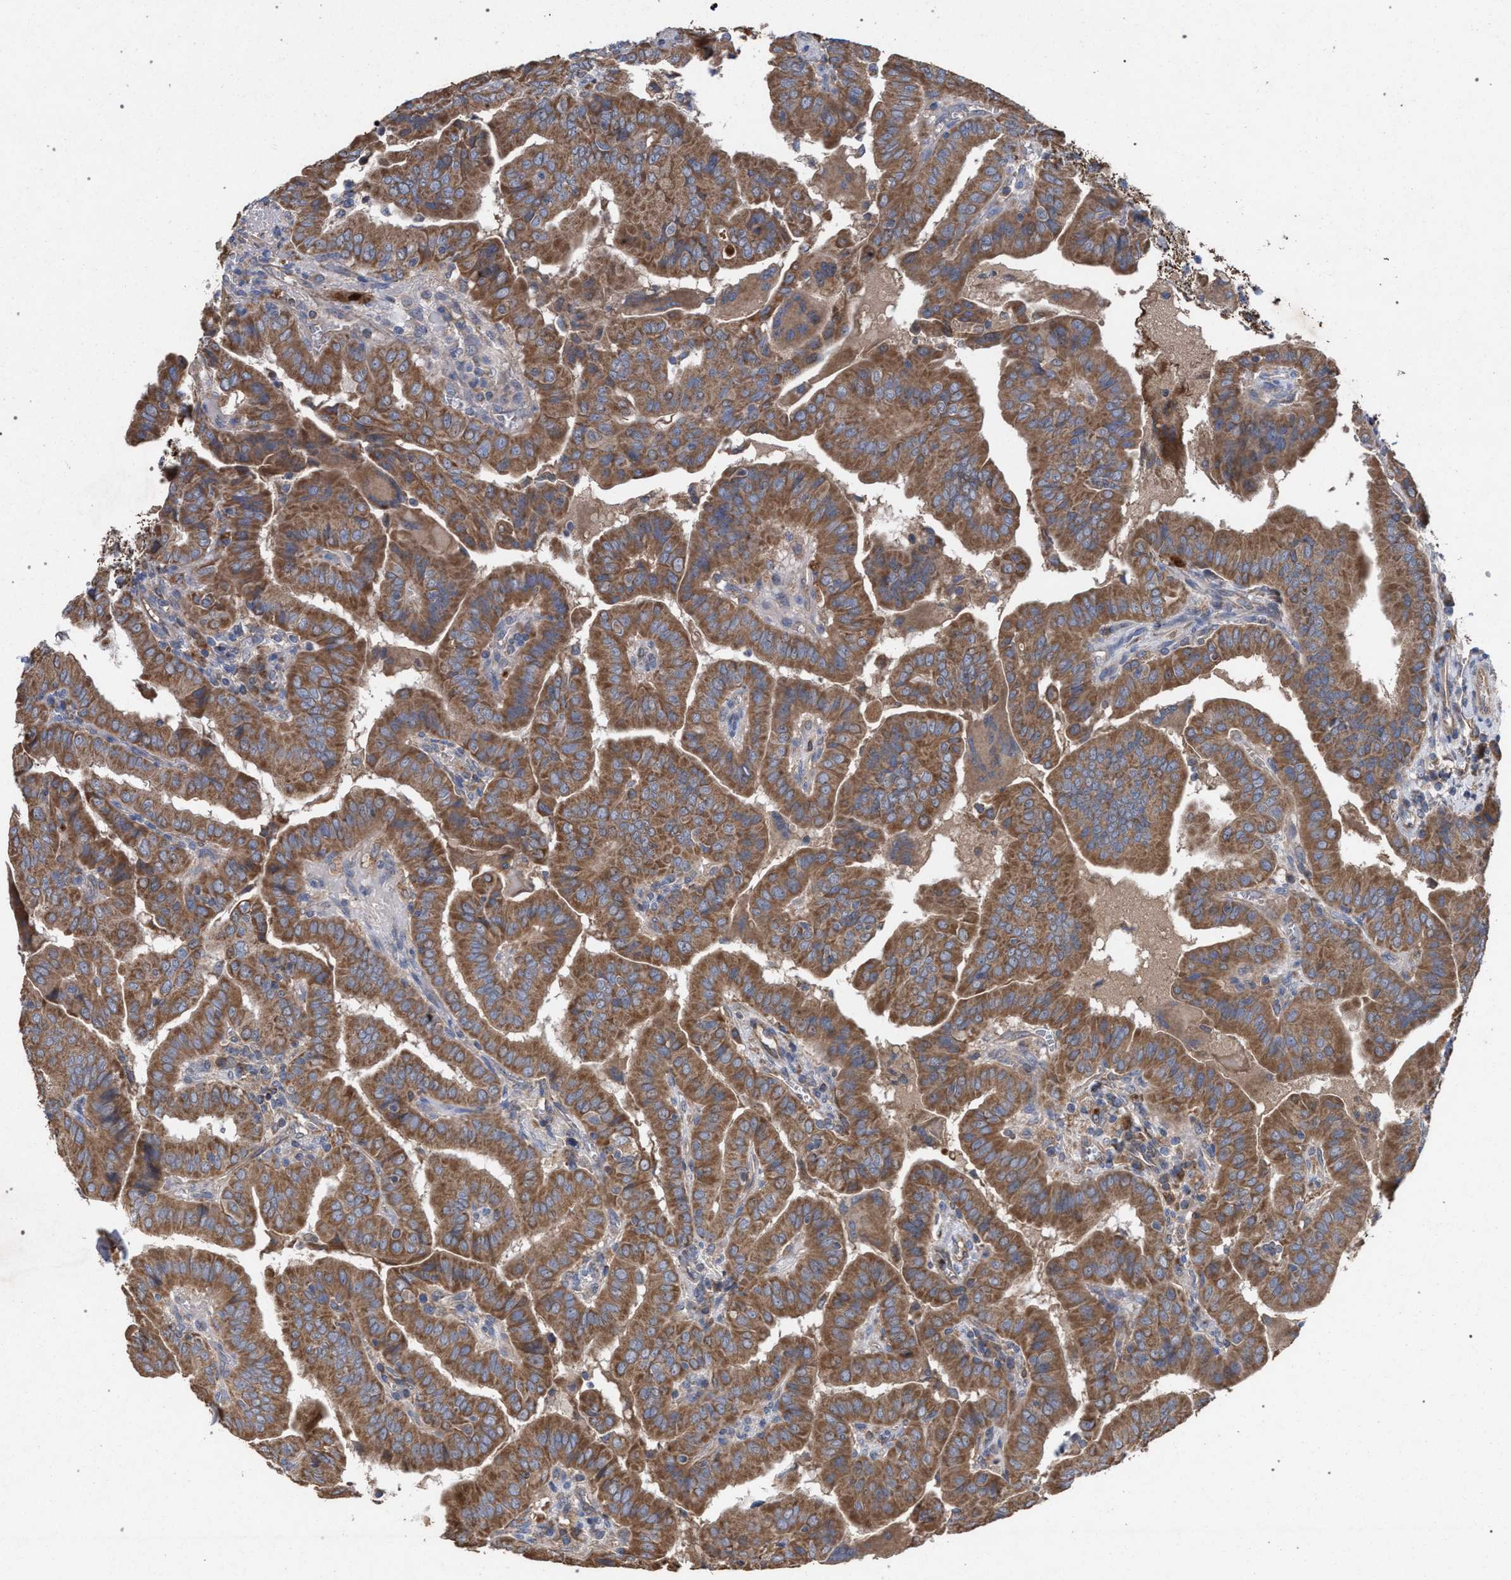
{"staining": {"intensity": "moderate", "quantity": ">75%", "location": "cytoplasmic/membranous"}, "tissue": "thyroid cancer", "cell_type": "Tumor cells", "image_type": "cancer", "snomed": [{"axis": "morphology", "description": "Papillary adenocarcinoma, NOS"}, {"axis": "topography", "description": "Thyroid gland"}], "caption": "Human thyroid cancer stained with a brown dye exhibits moderate cytoplasmic/membranous positive positivity in approximately >75% of tumor cells.", "gene": "BCL2L12", "patient": {"sex": "male", "age": 33}}